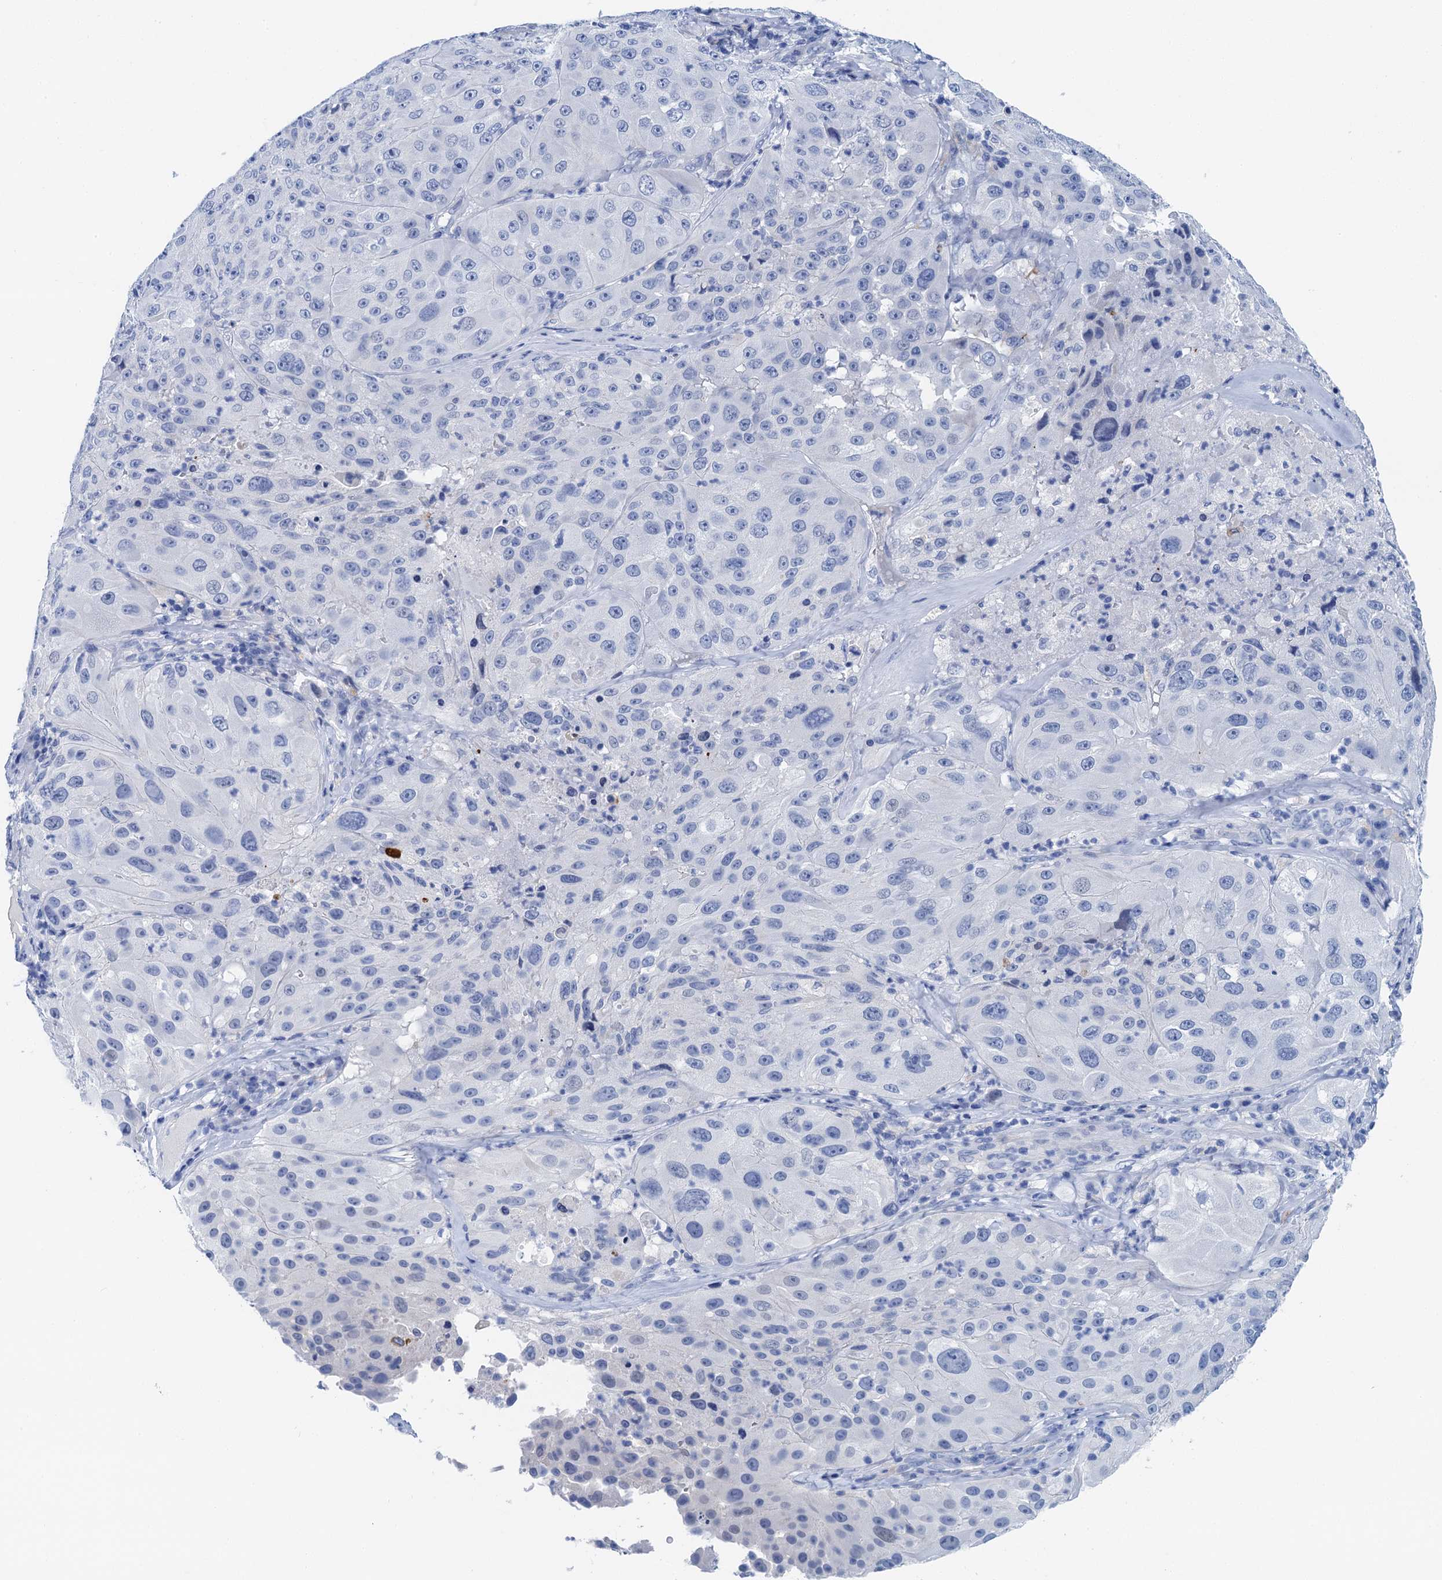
{"staining": {"intensity": "negative", "quantity": "none", "location": "none"}, "tissue": "melanoma", "cell_type": "Tumor cells", "image_type": "cancer", "snomed": [{"axis": "morphology", "description": "Malignant melanoma, Metastatic site"}, {"axis": "topography", "description": "Lymph node"}], "caption": "High magnification brightfield microscopy of malignant melanoma (metastatic site) stained with DAB (3,3'-diaminobenzidine) (brown) and counterstained with hematoxylin (blue): tumor cells show no significant positivity.", "gene": "NLRP10", "patient": {"sex": "male", "age": 62}}